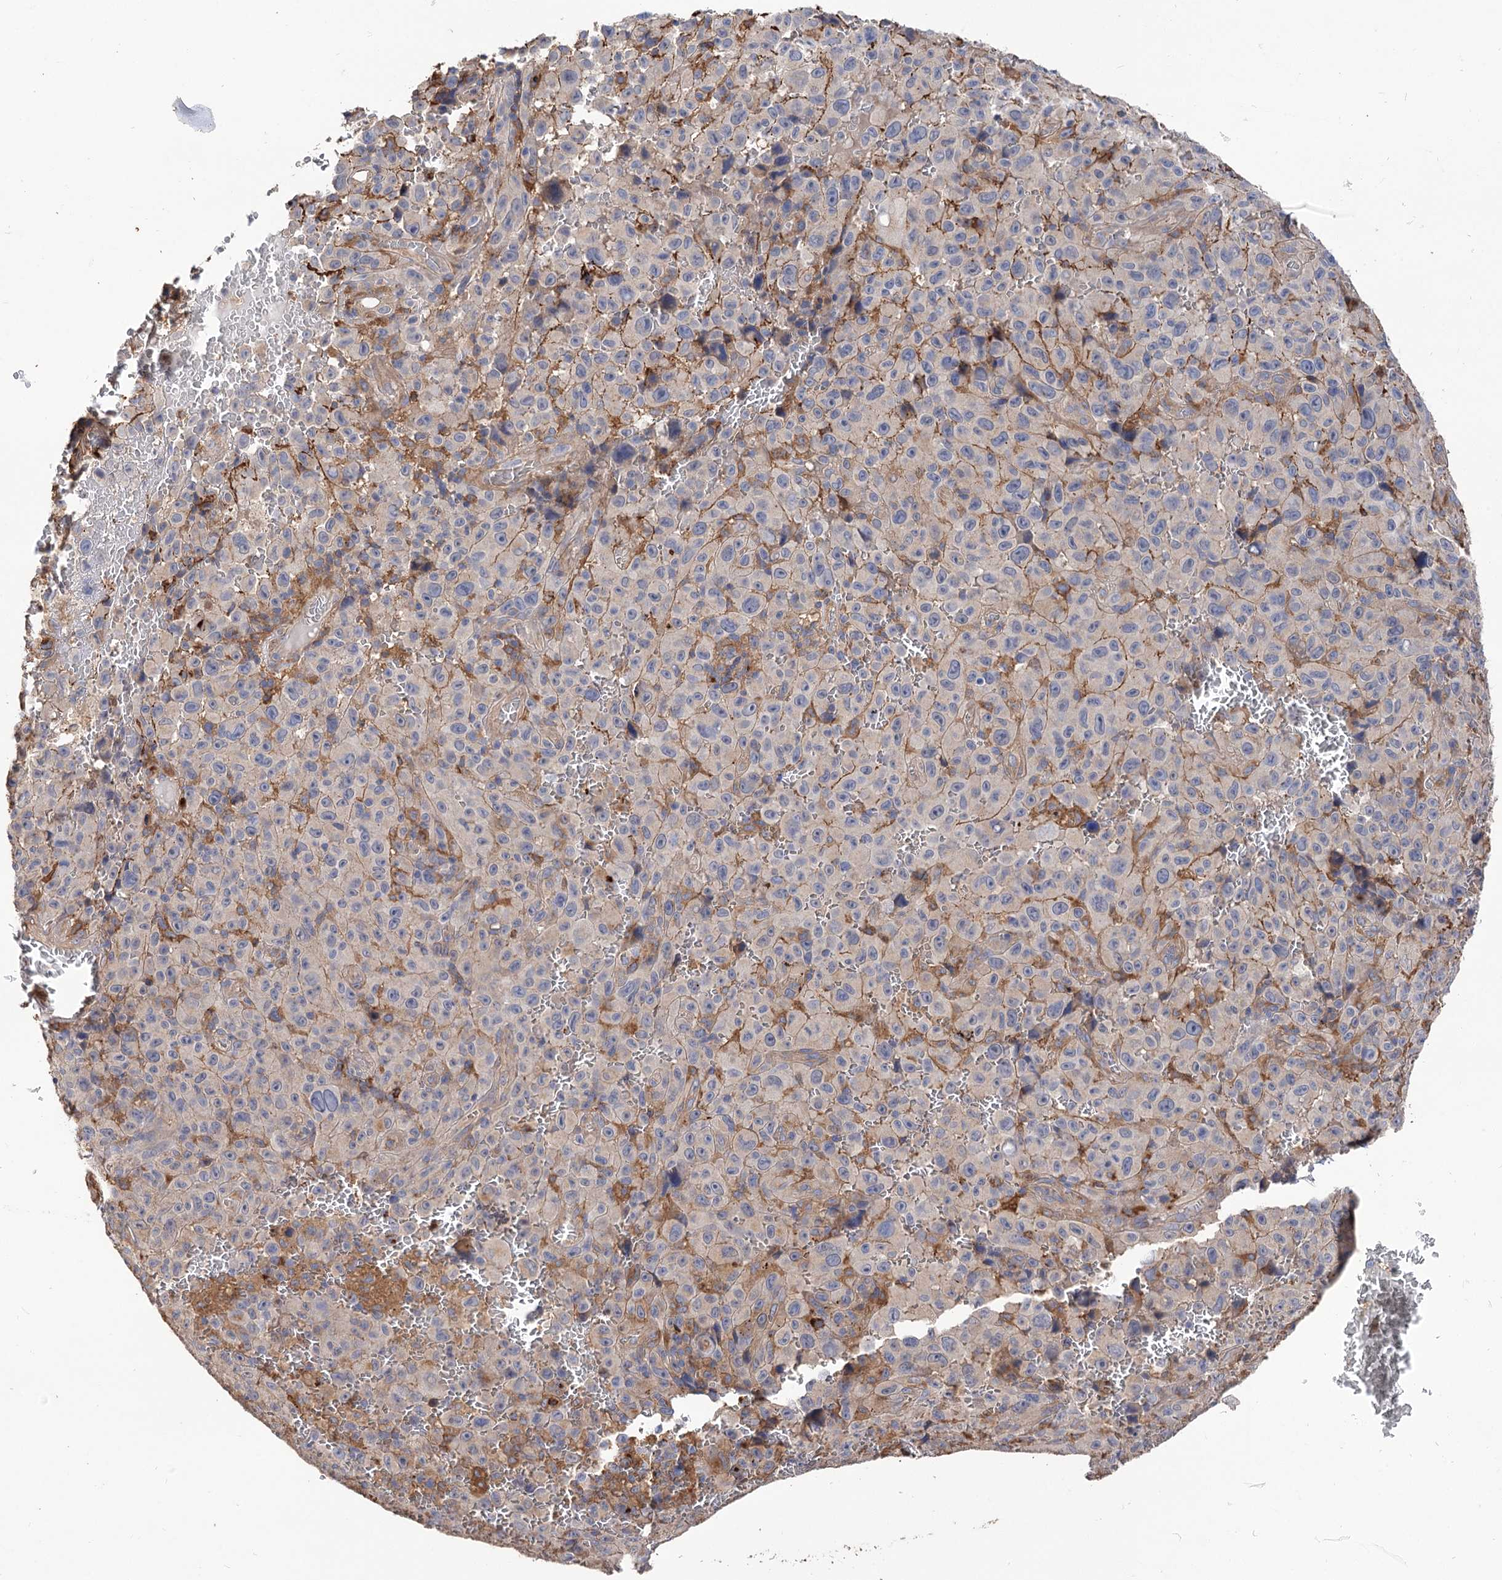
{"staining": {"intensity": "negative", "quantity": "none", "location": "none"}, "tissue": "melanoma", "cell_type": "Tumor cells", "image_type": "cancer", "snomed": [{"axis": "morphology", "description": "Malignant melanoma, NOS"}, {"axis": "topography", "description": "Skin"}], "caption": "IHC of malignant melanoma exhibits no staining in tumor cells.", "gene": "CSAD", "patient": {"sex": "female", "age": 82}}